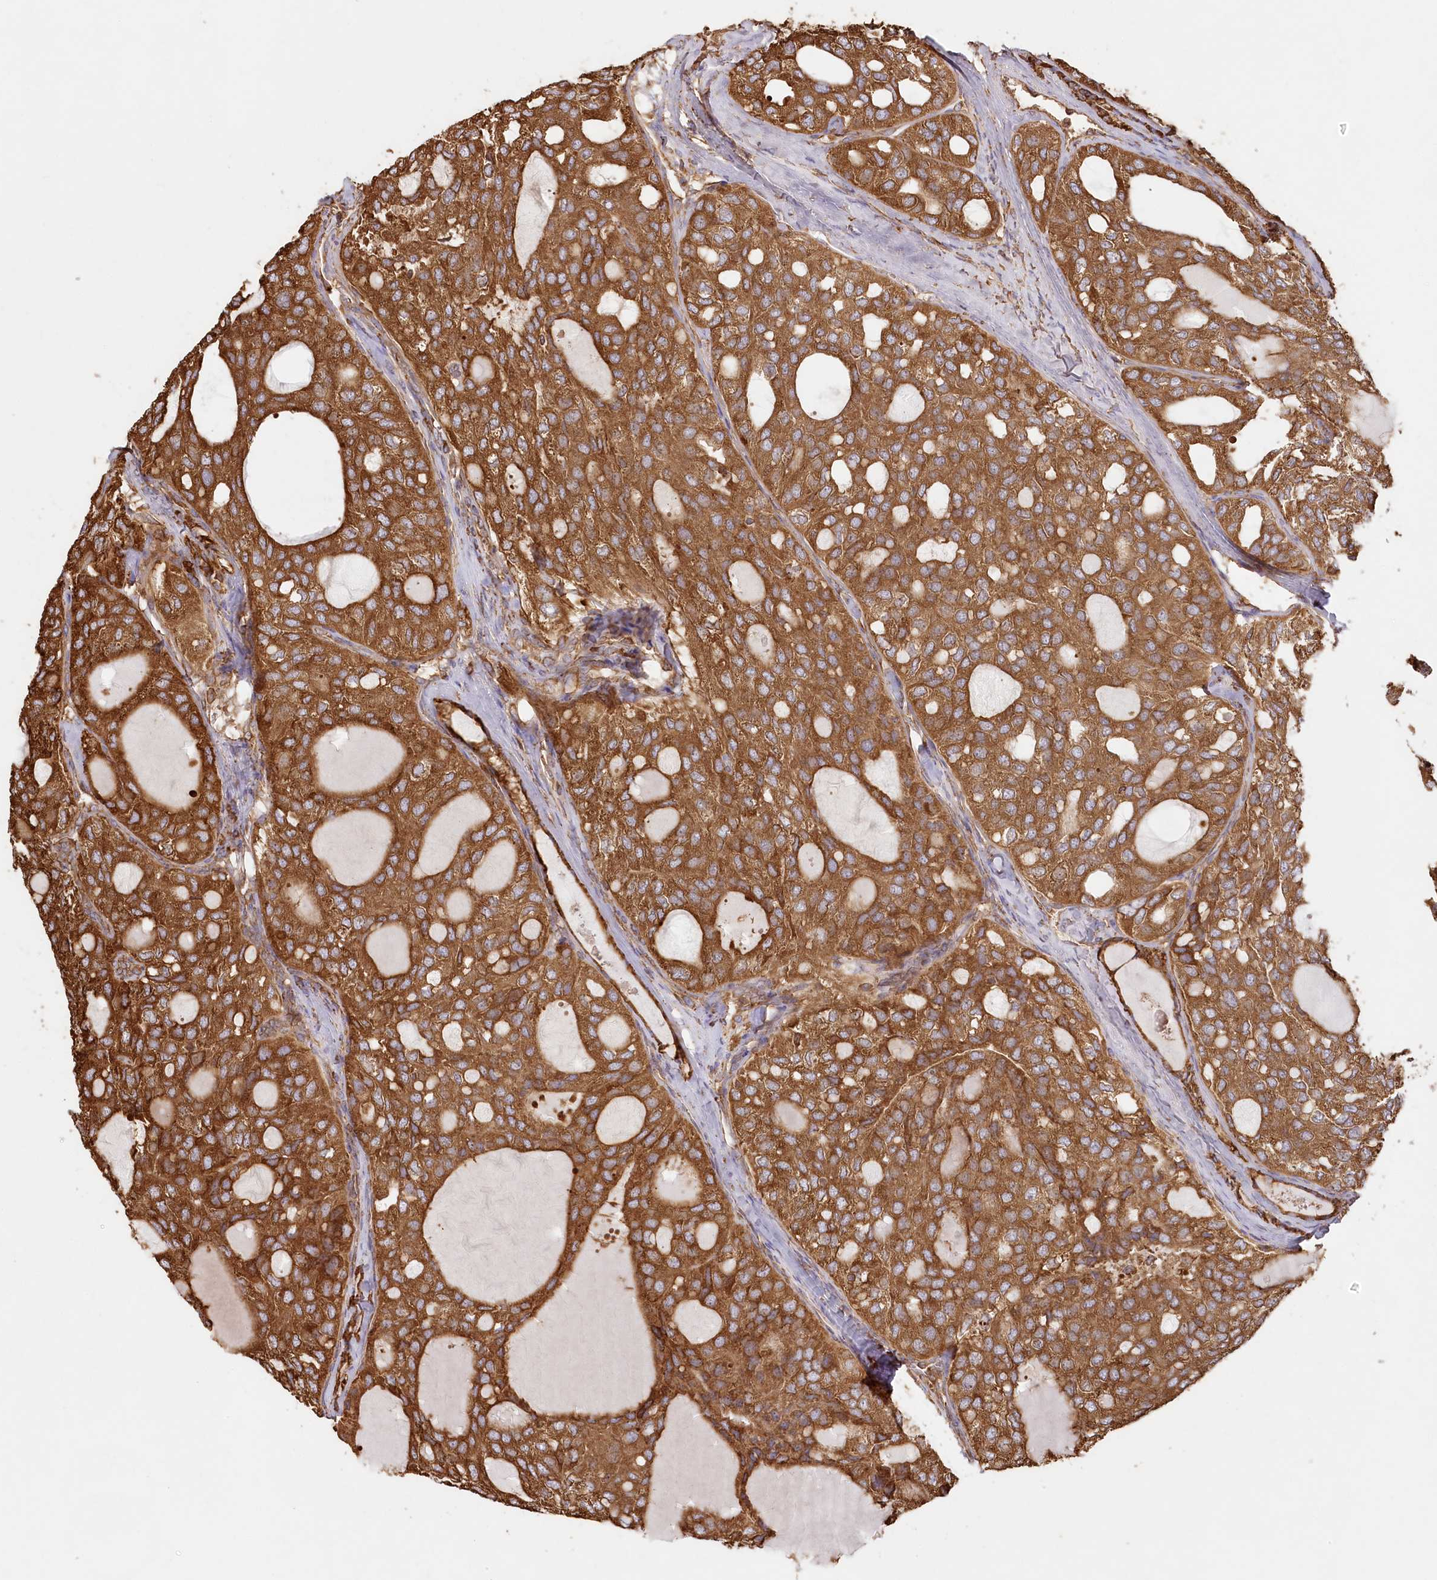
{"staining": {"intensity": "strong", "quantity": ">75%", "location": "cytoplasmic/membranous"}, "tissue": "thyroid cancer", "cell_type": "Tumor cells", "image_type": "cancer", "snomed": [{"axis": "morphology", "description": "Follicular adenoma carcinoma, NOS"}, {"axis": "topography", "description": "Thyroid gland"}], "caption": "Immunohistochemistry (IHC) histopathology image of human thyroid cancer stained for a protein (brown), which demonstrates high levels of strong cytoplasmic/membranous expression in about >75% of tumor cells.", "gene": "ACAP2", "patient": {"sex": "male", "age": 75}}